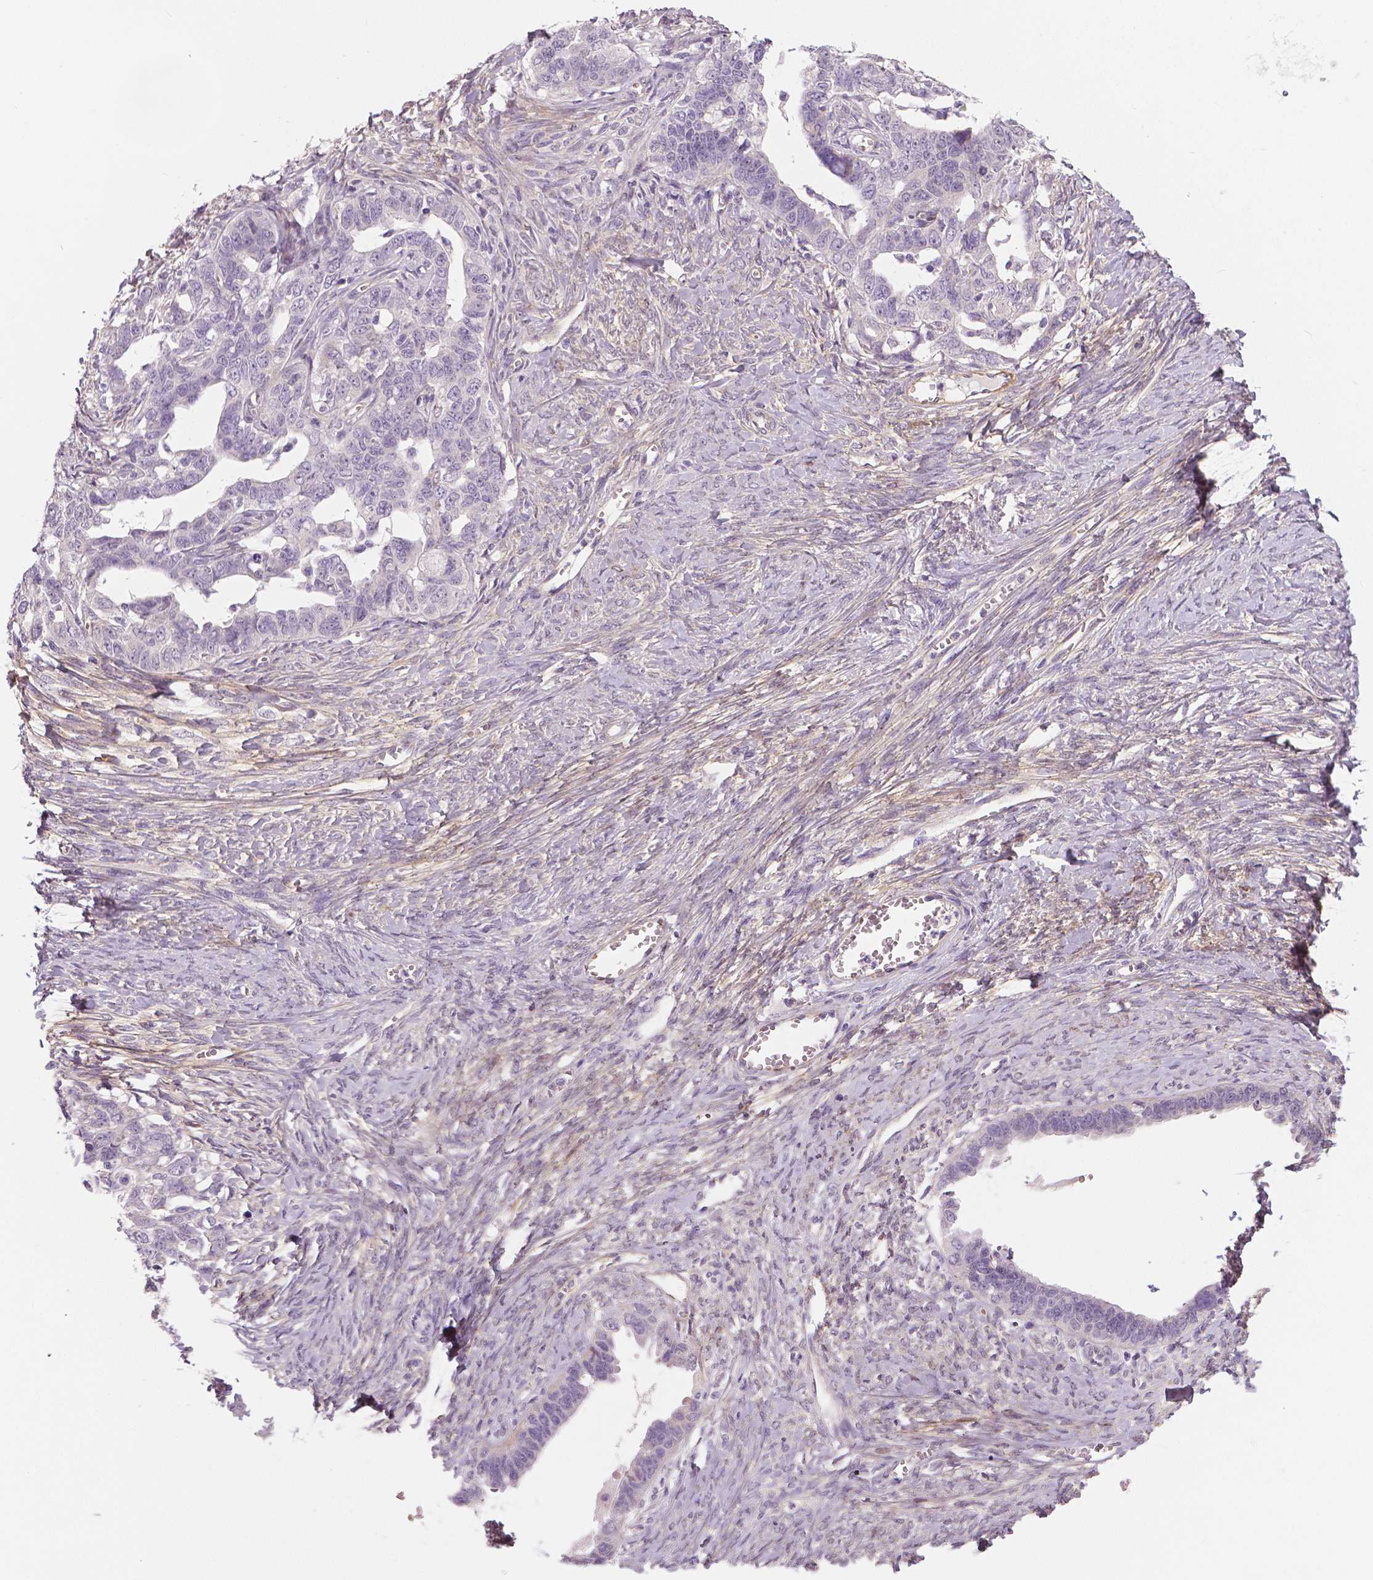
{"staining": {"intensity": "negative", "quantity": "none", "location": "none"}, "tissue": "ovarian cancer", "cell_type": "Tumor cells", "image_type": "cancer", "snomed": [{"axis": "morphology", "description": "Cystadenocarcinoma, serous, NOS"}, {"axis": "topography", "description": "Ovary"}], "caption": "Tumor cells are negative for protein expression in human serous cystadenocarcinoma (ovarian). (Brightfield microscopy of DAB immunohistochemistry (IHC) at high magnification).", "gene": "FLT1", "patient": {"sex": "female", "age": 69}}